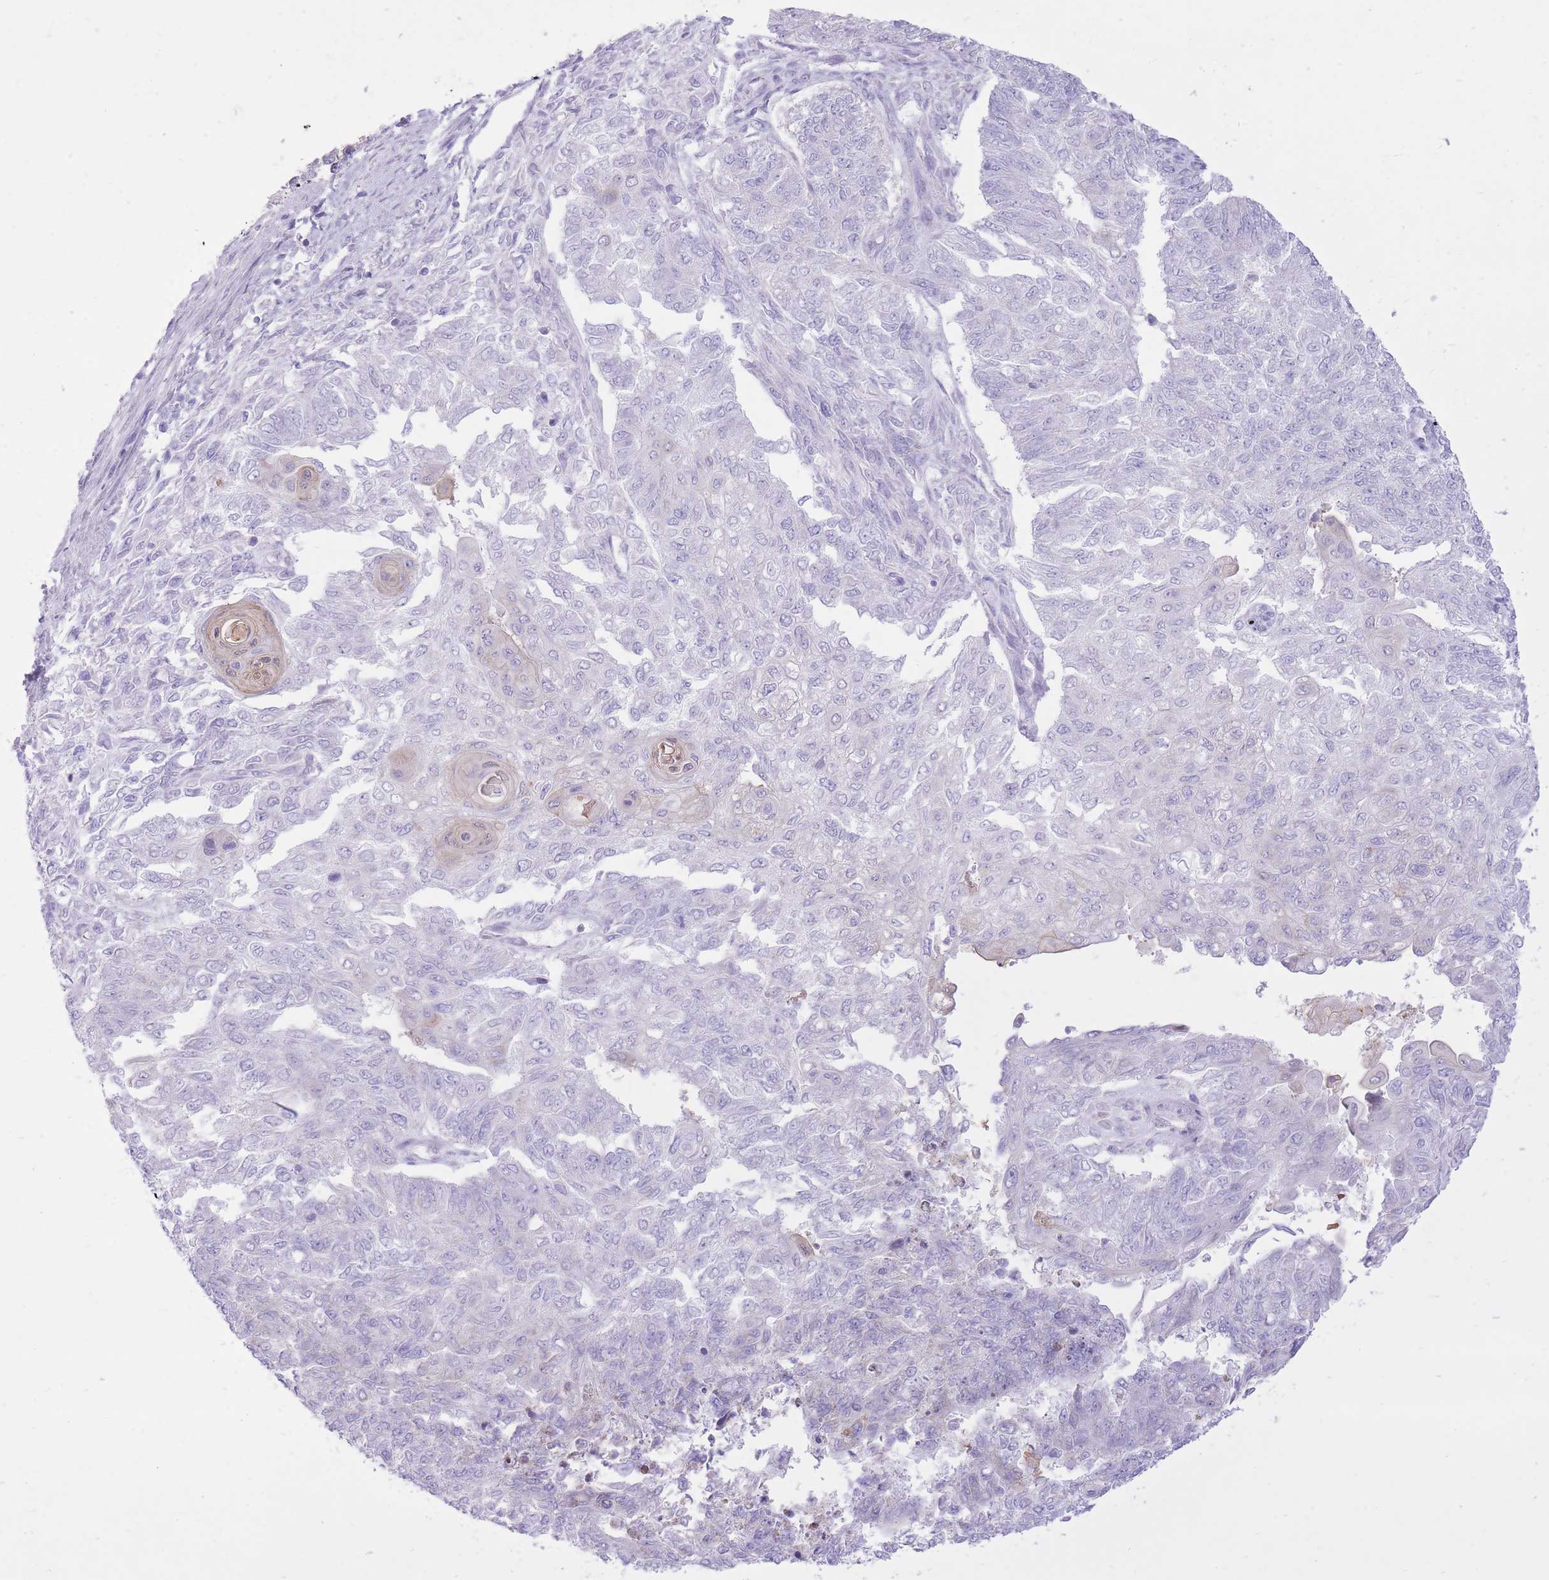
{"staining": {"intensity": "negative", "quantity": "none", "location": "none"}, "tissue": "endometrial cancer", "cell_type": "Tumor cells", "image_type": "cancer", "snomed": [{"axis": "morphology", "description": "Adenocarcinoma, NOS"}, {"axis": "topography", "description": "Endometrium"}], "caption": "Endometrial adenocarcinoma was stained to show a protein in brown. There is no significant staining in tumor cells.", "gene": "SLC4A4", "patient": {"sex": "female", "age": 32}}